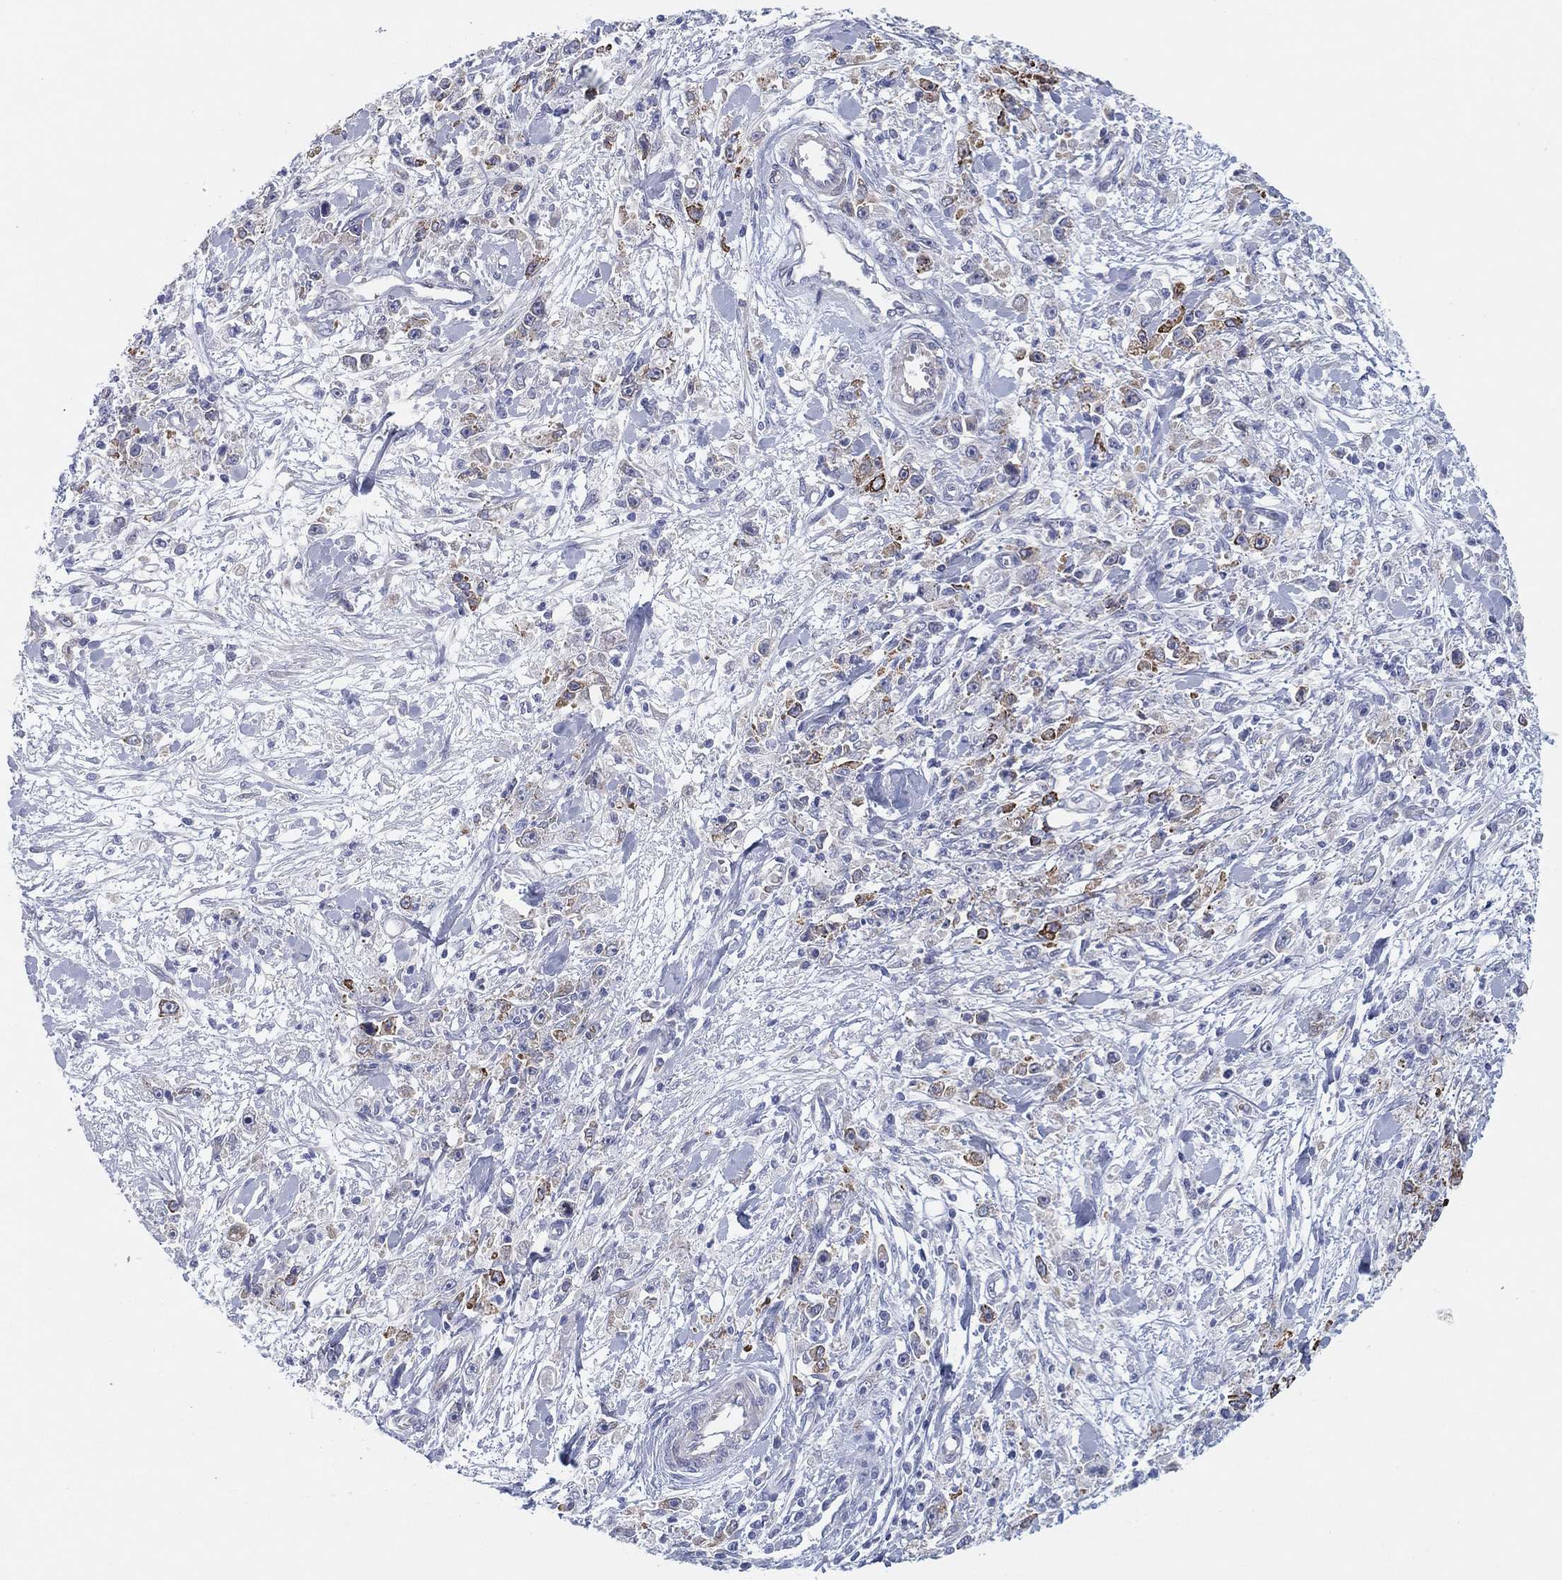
{"staining": {"intensity": "negative", "quantity": "none", "location": "none"}, "tissue": "stomach cancer", "cell_type": "Tumor cells", "image_type": "cancer", "snomed": [{"axis": "morphology", "description": "Adenocarcinoma, NOS"}, {"axis": "topography", "description": "Stomach"}], "caption": "Adenocarcinoma (stomach) was stained to show a protein in brown. There is no significant staining in tumor cells. (Brightfield microscopy of DAB immunohistochemistry (IHC) at high magnification).", "gene": "HEATR4", "patient": {"sex": "female", "age": 59}}